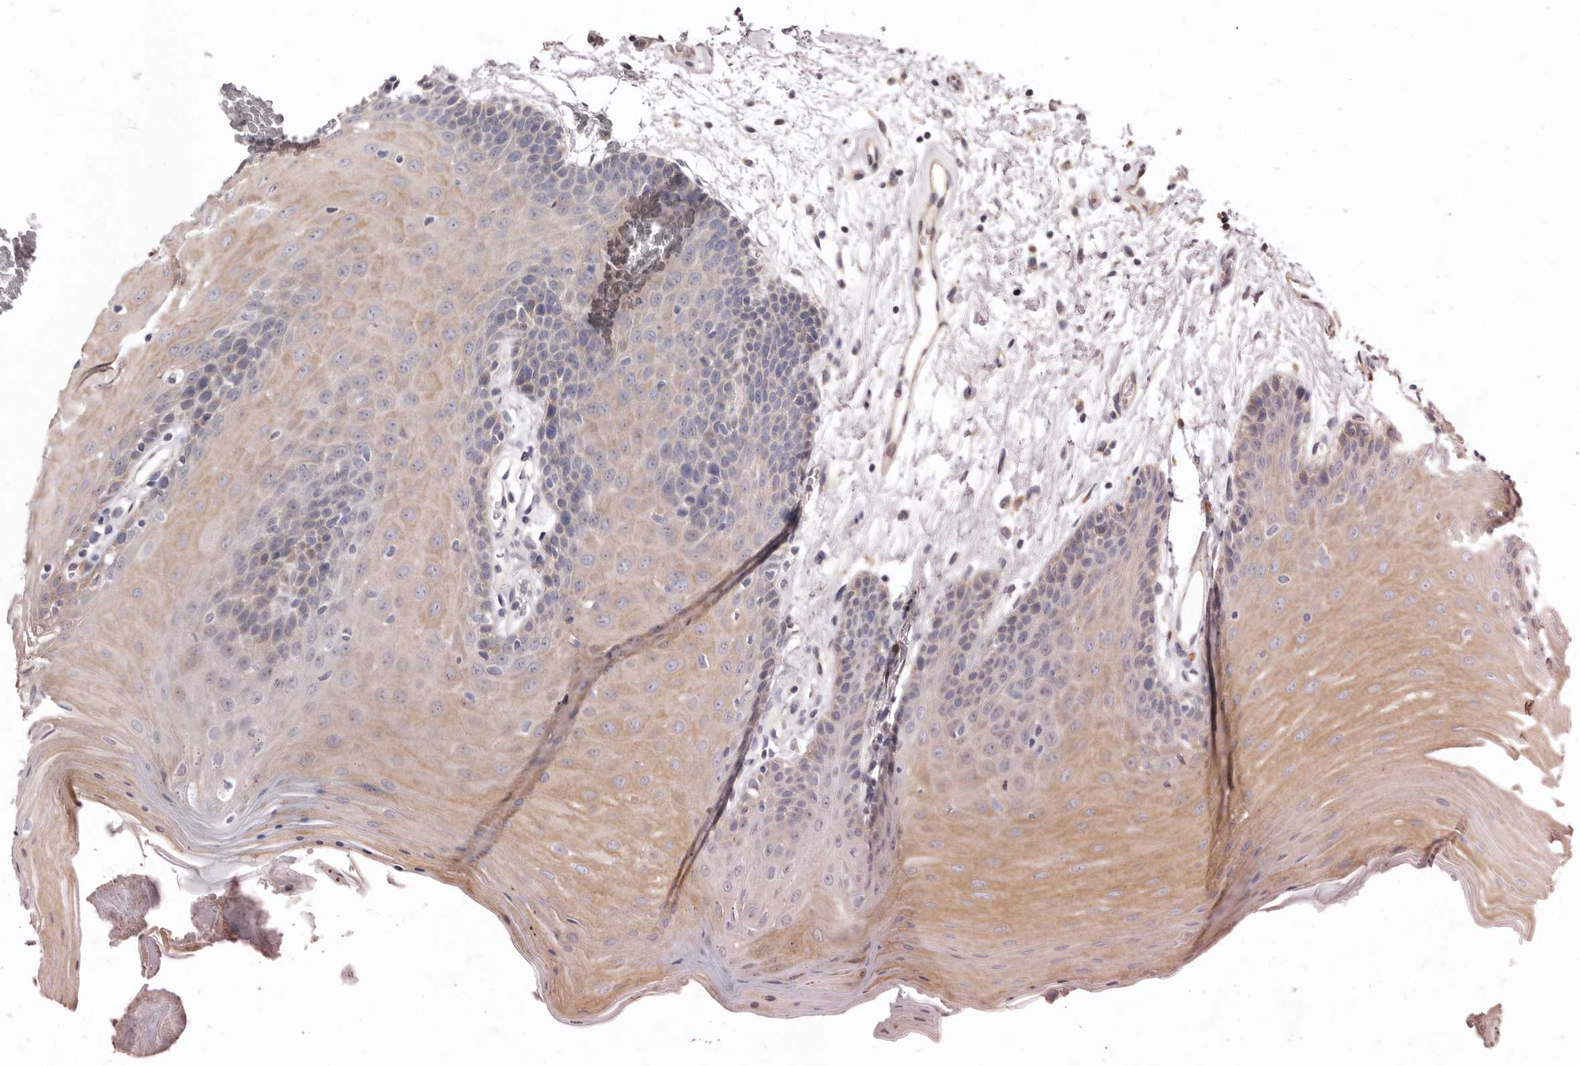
{"staining": {"intensity": "weak", "quantity": ">75%", "location": "cytoplasmic/membranous"}, "tissue": "oral mucosa", "cell_type": "Squamous epithelial cells", "image_type": "normal", "snomed": [{"axis": "morphology", "description": "Normal tissue, NOS"}, {"axis": "morphology", "description": "Squamous cell carcinoma, NOS"}, {"axis": "topography", "description": "Skeletal muscle"}, {"axis": "topography", "description": "Oral tissue"}, {"axis": "topography", "description": "Salivary gland"}, {"axis": "topography", "description": "Head-Neck"}], "caption": "Oral mucosa stained with DAB (3,3'-diaminobenzidine) immunohistochemistry displays low levels of weak cytoplasmic/membranous positivity in approximately >75% of squamous epithelial cells. The protein is shown in brown color, while the nuclei are stained blue.", "gene": "FMO2", "patient": {"sex": "male", "age": 54}}